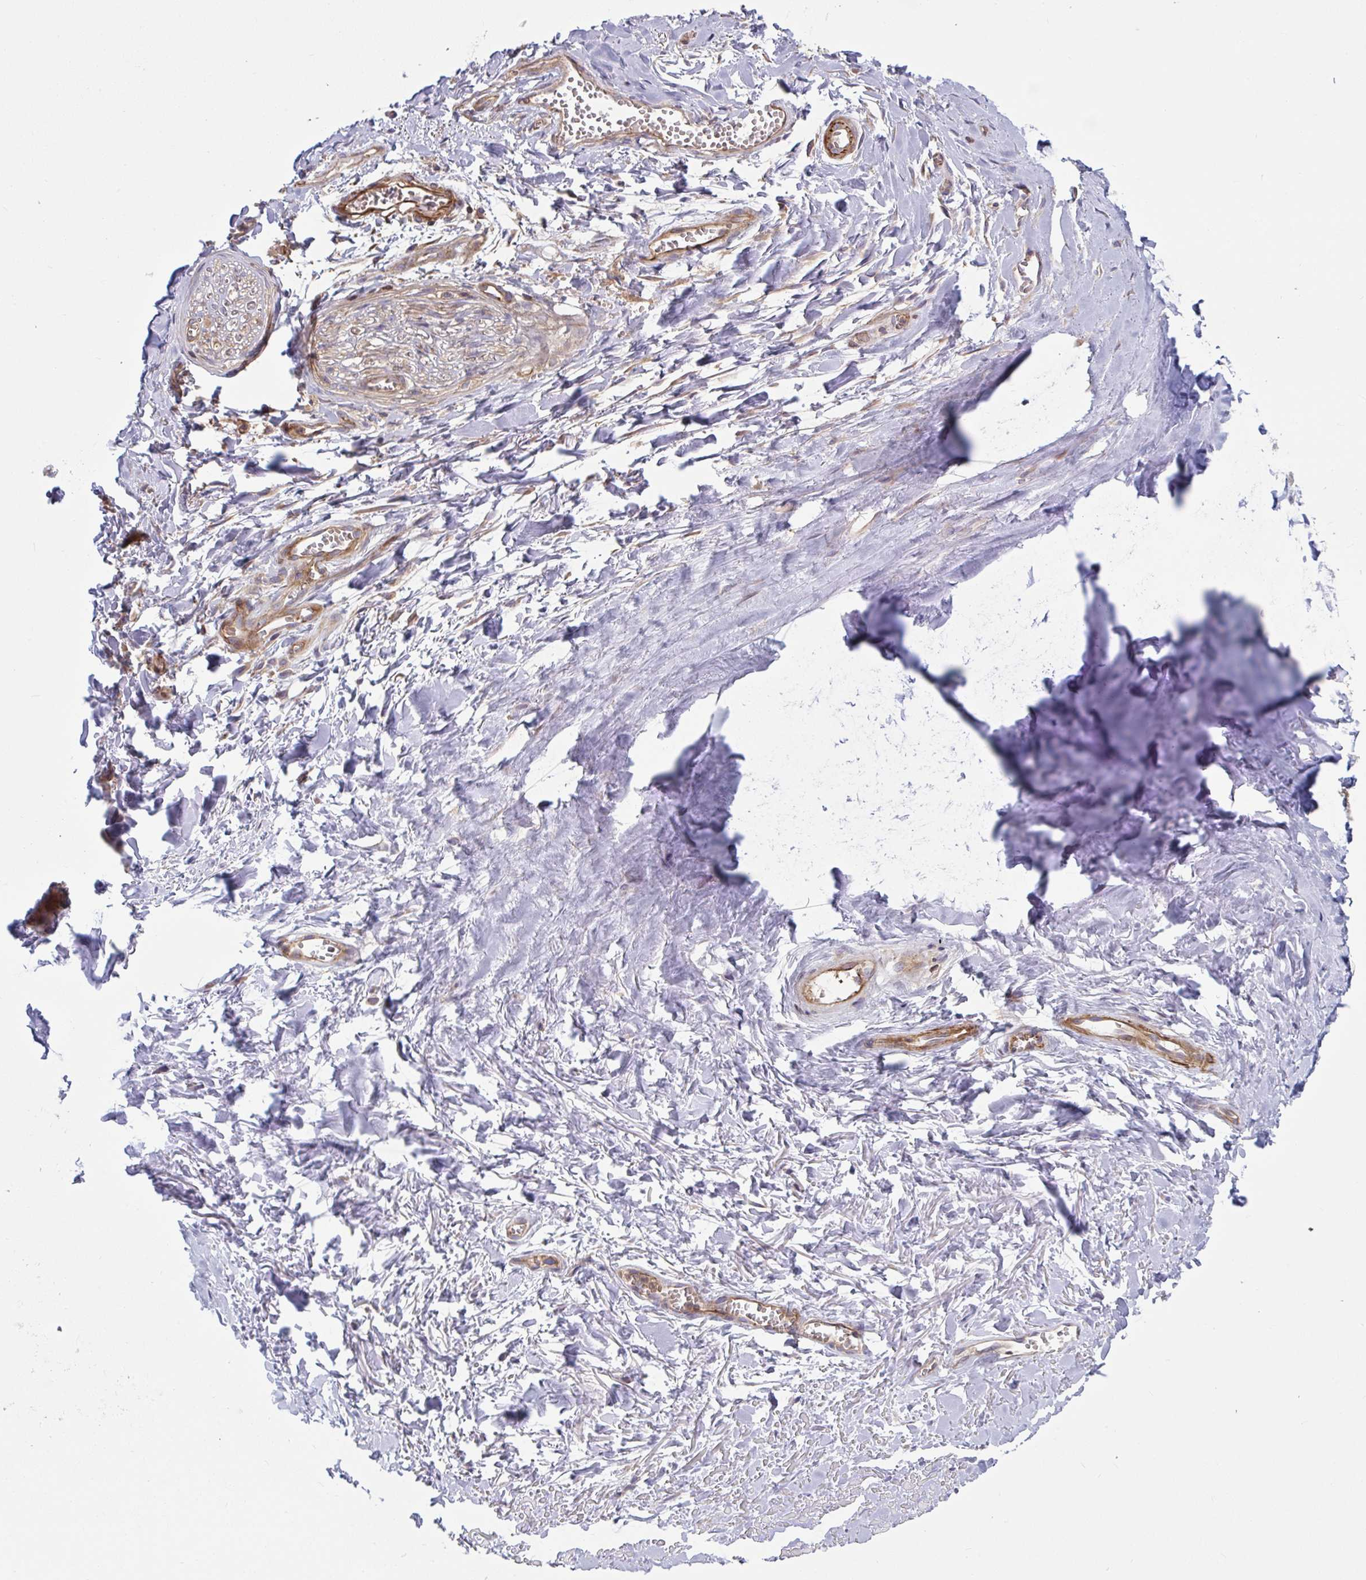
{"staining": {"intensity": "negative", "quantity": "none", "location": "none"}, "tissue": "adipose tissue", "cell_type": "Adipocytes", "image_type": "normal", "snomed": [{"axis": "morphology", "description": "Normal tissue, NOS"}, {"axis": "topography", "description": "Cartilage tissue"}, {"axis": "topography", "description": "Nasopharynx"}, {"axis": "topography", "description": "Thyroid gland"}], "caption": "Immunohistochemical staining of normal adipose tissue displays no significant staining in adipocytes.", "gene": "TANK", "patient": {"sex": "male", "age": 63}}